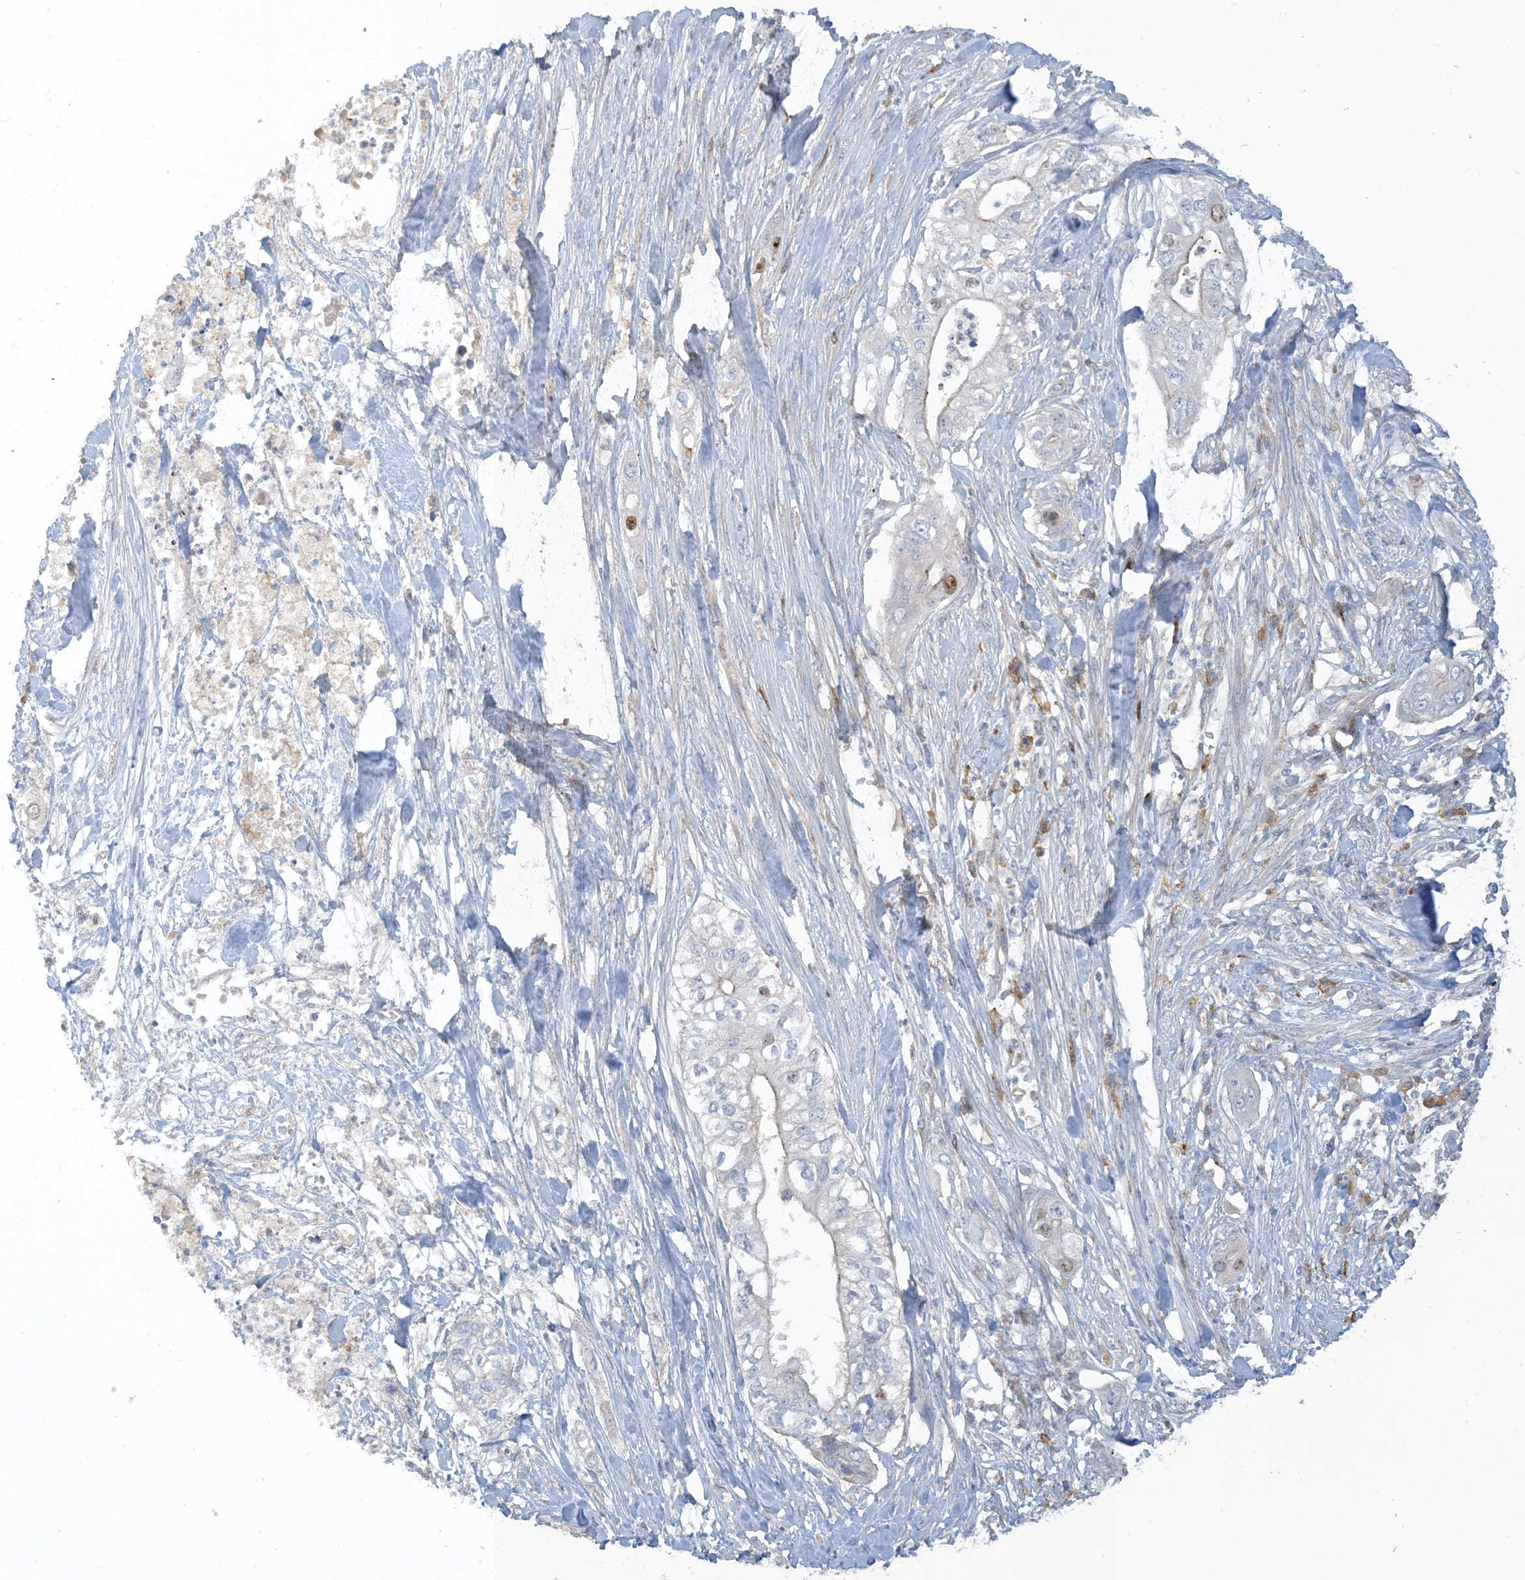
{"staining": {"intensity": "negative", "quantity": "none", "location": "none"}, "tissue": "pancreatic cancer", "cell_type": "Tumor cells", "image_type": "cancer", "snomed": [{"axis": "morphology", "description": "Adenocarcinoma, NOS"}, {"axis": "topography", "description": "Pancreas"}], "caption": "The micrograph reveals no significant expression in tumor cells of adenocarcinoma (pancreatic).", "gene": "PEAR1", "patient": {"sex": "female", "age": 78}}